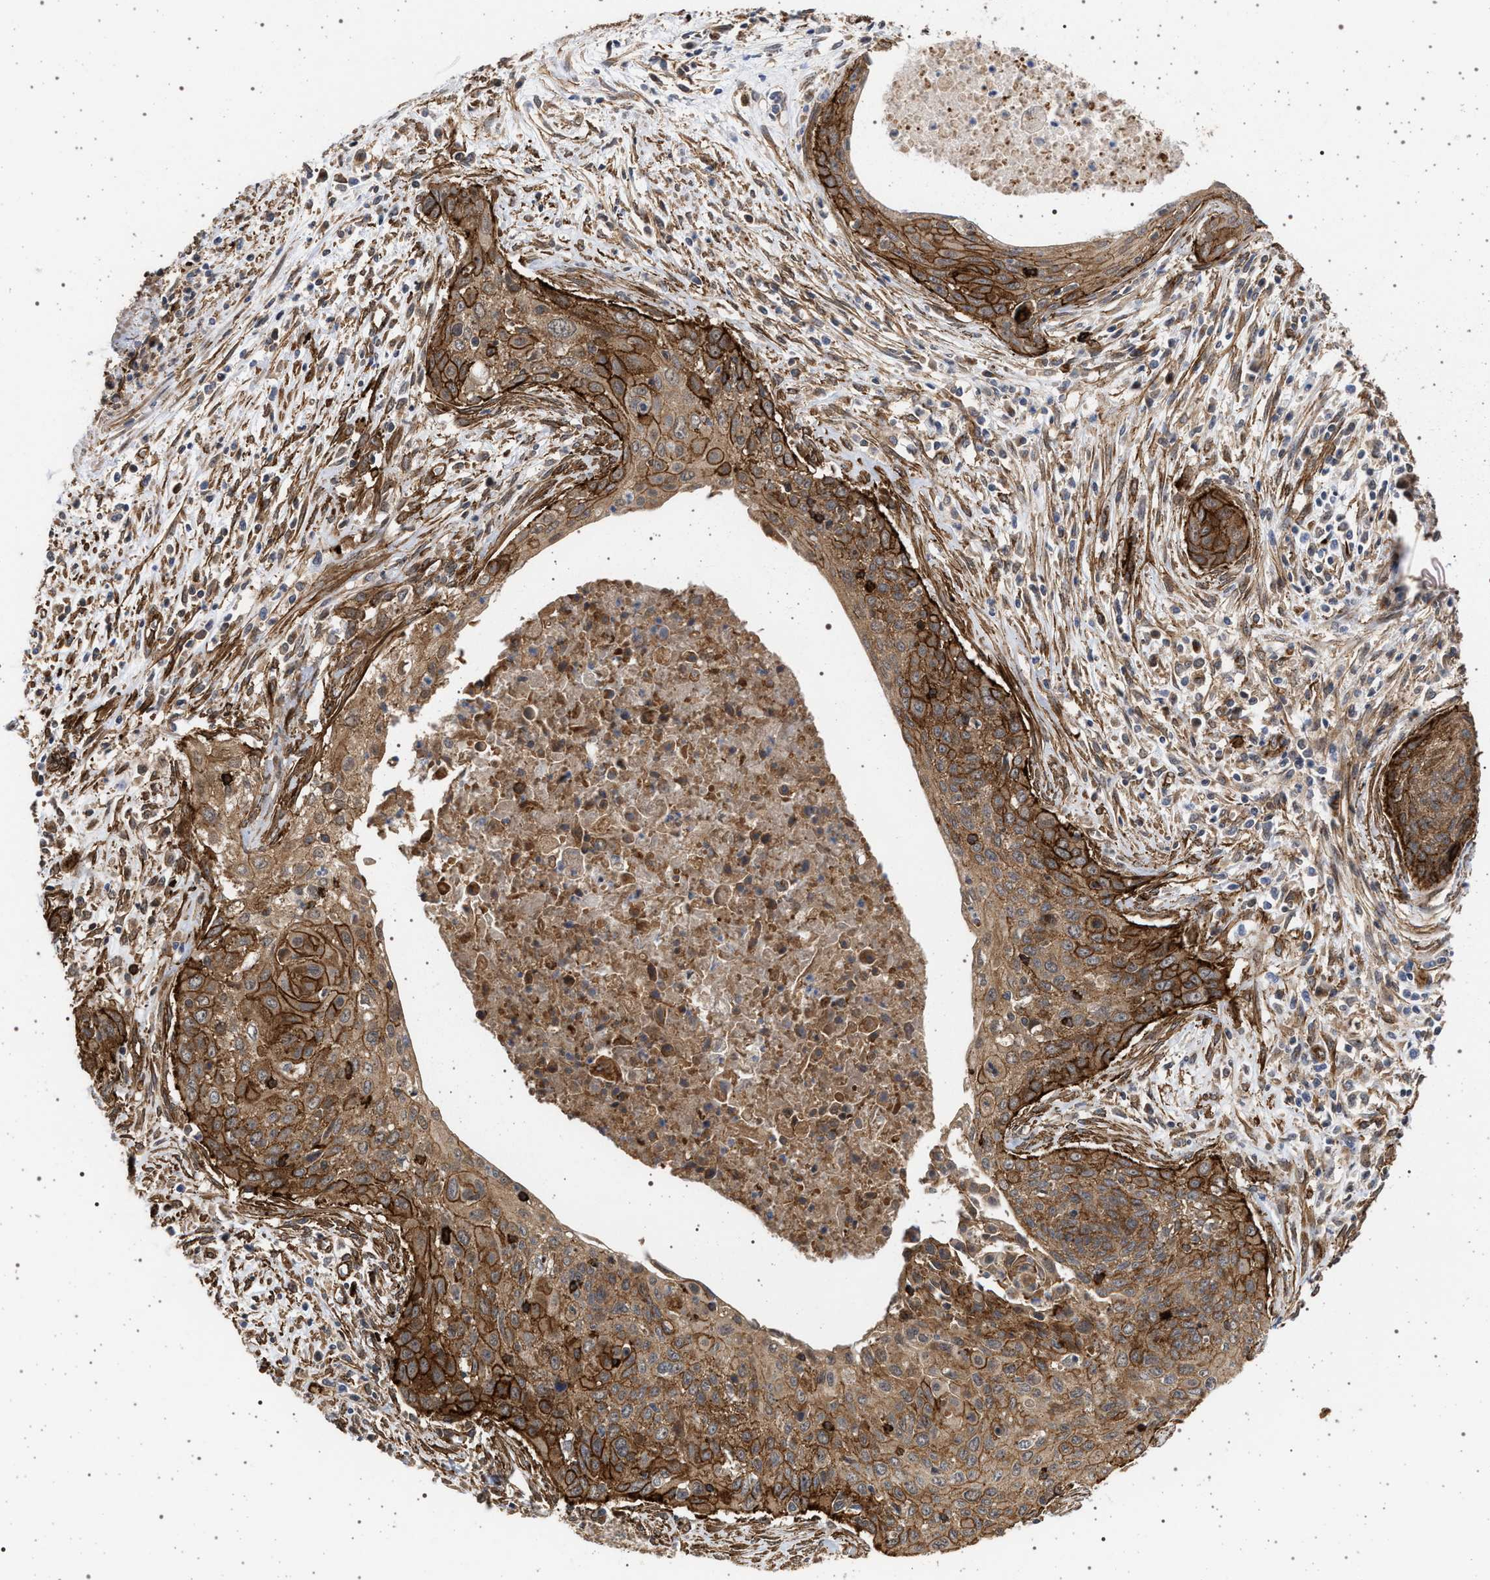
{"staining": {"intensity": "strong", "quantity": ">75%", "location": "cytoplasmic/membranous"}, "tissue": "cervical cancer", "cell_type": "Tumor cells", "image_type": "cancer", "snomed": [{"axis": "morphology", "description": "Squamous cell carcinoma, NOS"}, {"axis": "topography", "description": "Cervix"}], "caption": "This photomicrograph demonstrates cervical squamous cell carcinoma stained with IHC to label a protein in brown. The cytoplasmic/membranous of tumor cells show strong positivity for the protein. Nuclei are counter-stained blue.", "gene": "IFT20", "patient": {"sex": "female", "age": 55}}